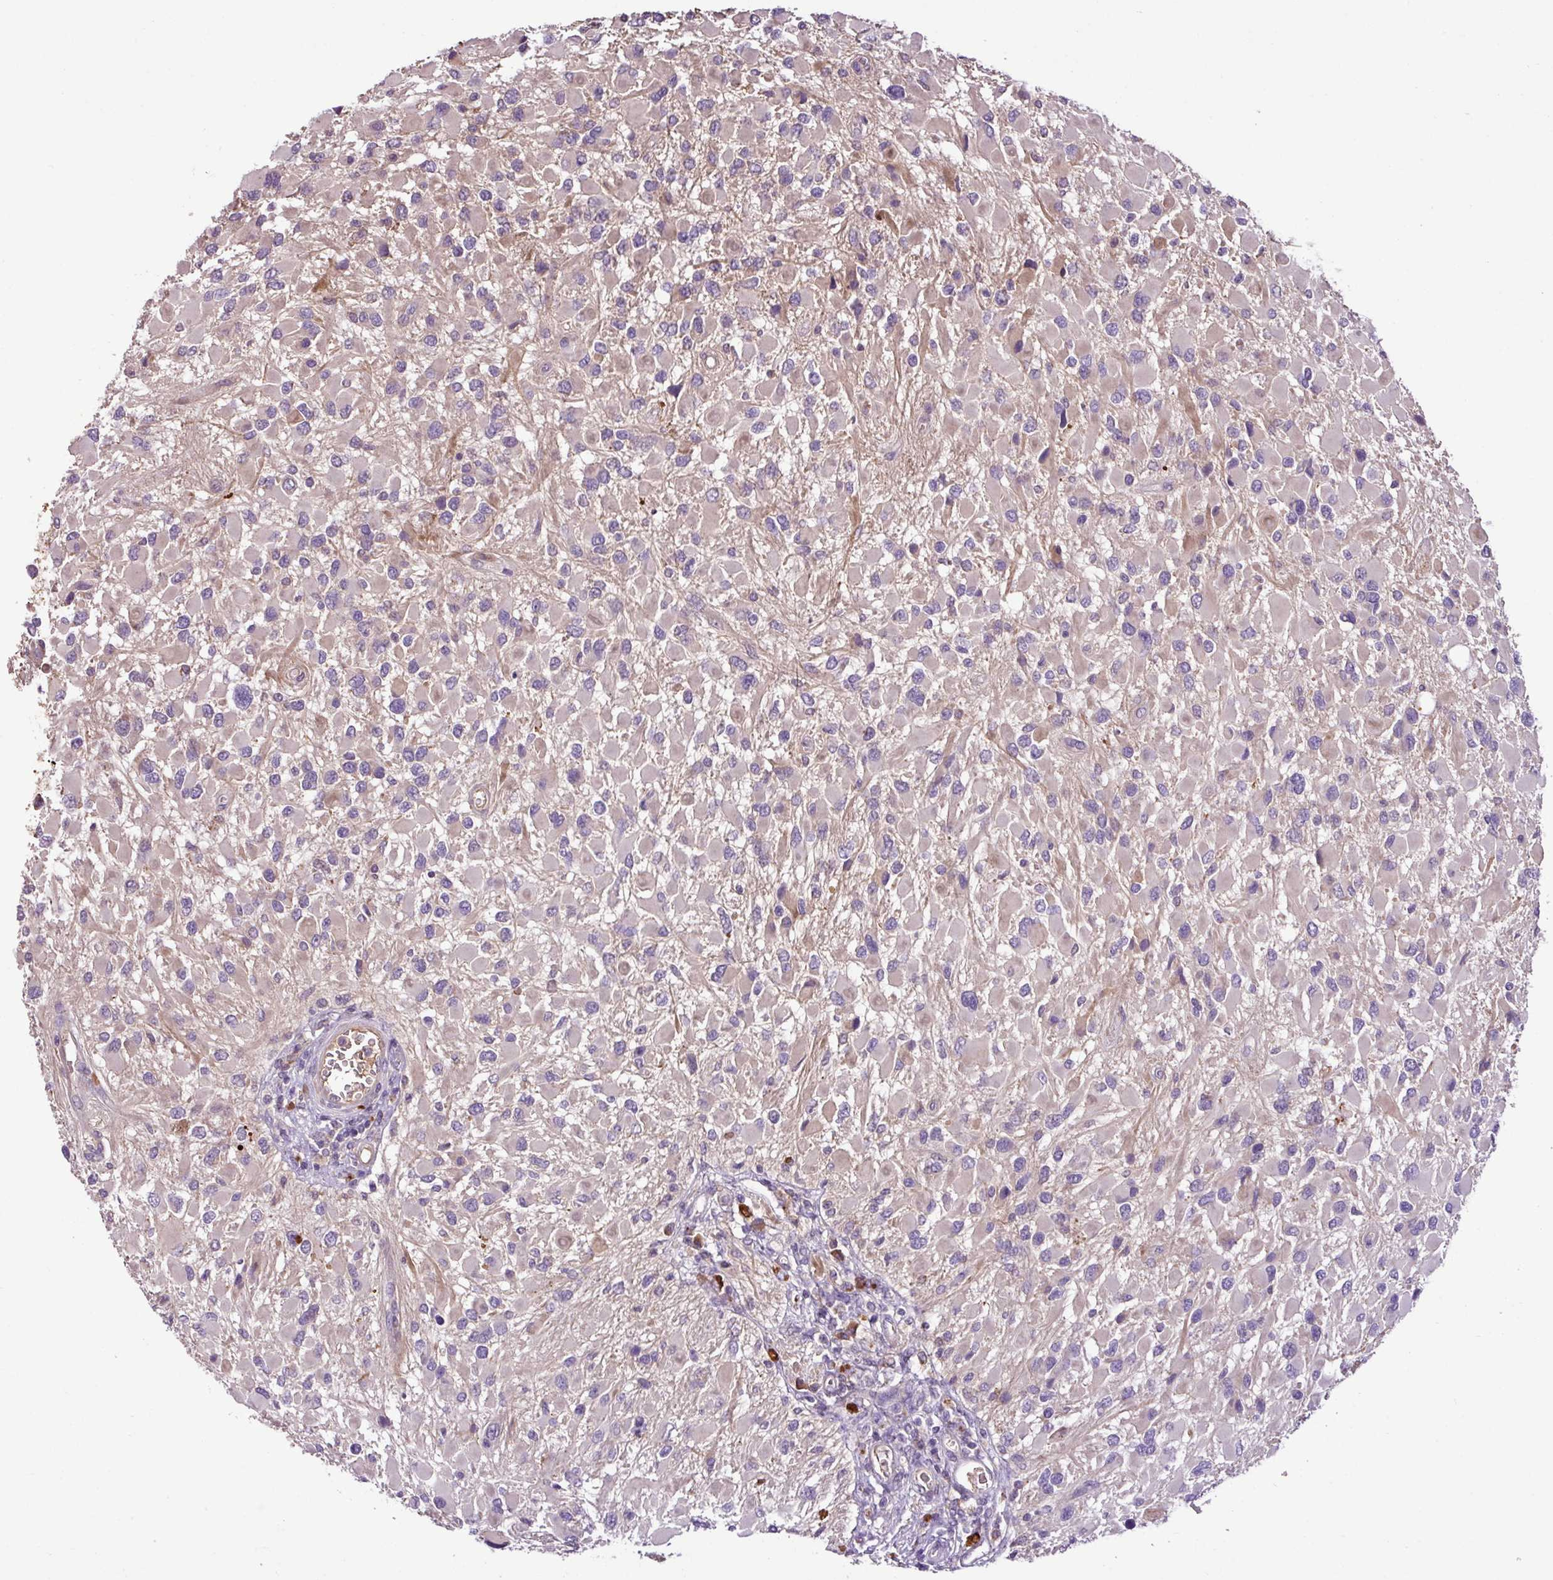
{"staining": {"intensity": "weak", "quantity": "<25%", "location": "cytoplasmic/membranous"}, "tissue": "glioma", "cell_type": "Tumor cells", "image_type": "cancer", "snomed": [{"axis": "morphology", "description": "Glioma, malignant, High grade"}, {"axis": "topography", "description": "Brain"}], "caption": "A high-resolution image shows immunohistochemistry staining of glioma, which displays no significant staining in tumor cells. (Stains: DAB immunohistochemistry with hematoxylin counter stain, Microscopy: brightfield microscopy at high magnification).", "gene": "ZNF266", "patient": {"sex": "male", "age": 53}}